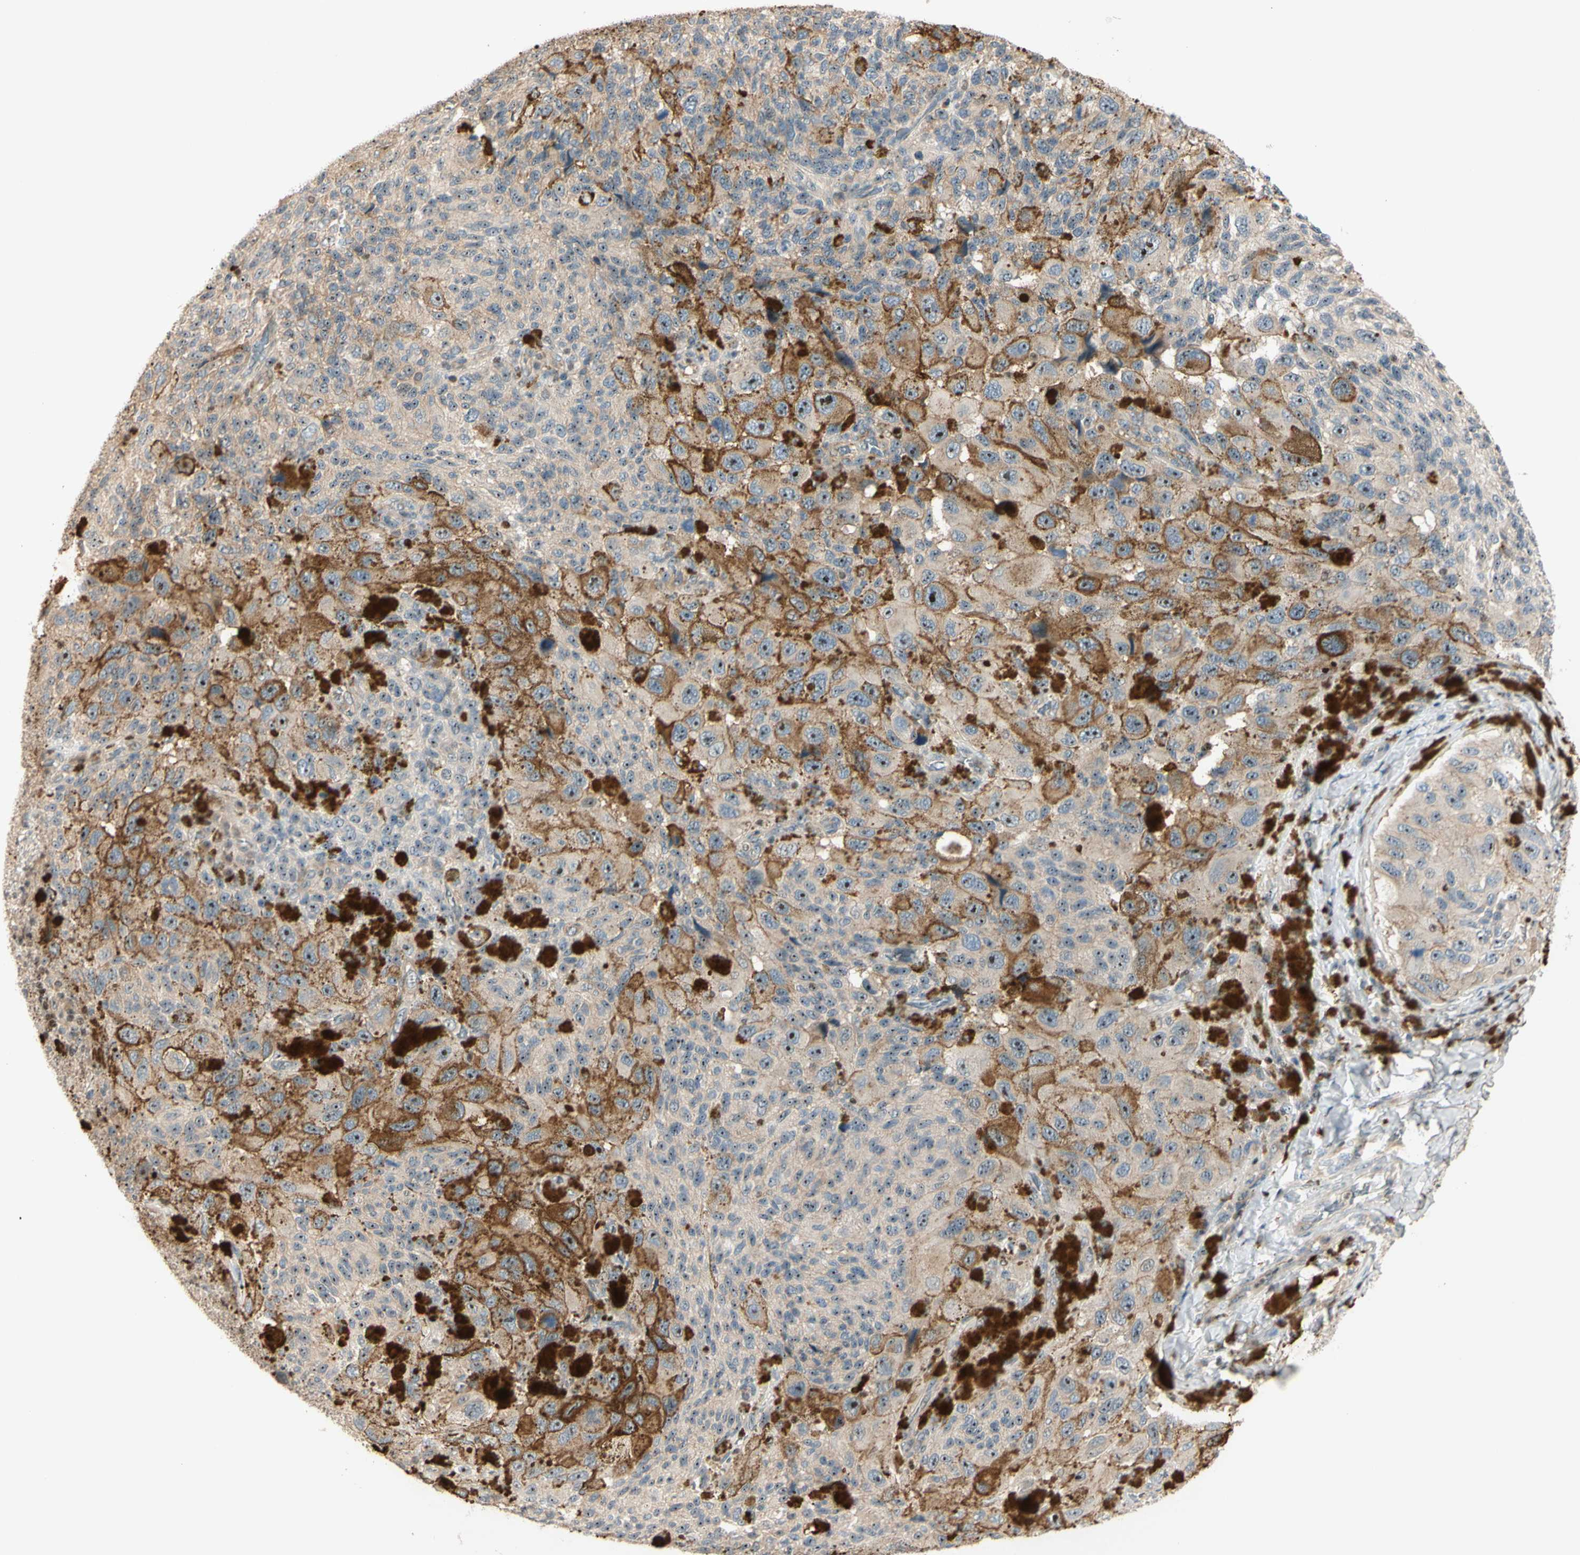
{"staining": {"intensity": "weak", "quantity": ">75%", "location": "cytoplasmic/membranous"}, "tissue": "melanoma", "cell_type": "Tumor cells", "image_type": "cancer", "snomed": [{"axis": "morphology", "description": "Malignant melanoma, NOS"}, {"axis": "topography", "description": "Skin"}], "caption": "Melanoma was stained to show a protein in brown. There is low levels of weak cytoplasmic/membranous staining in about >75% of tumor cells.", "gene": "NFYA", "patient": {"sex": "female", "age": 73}}